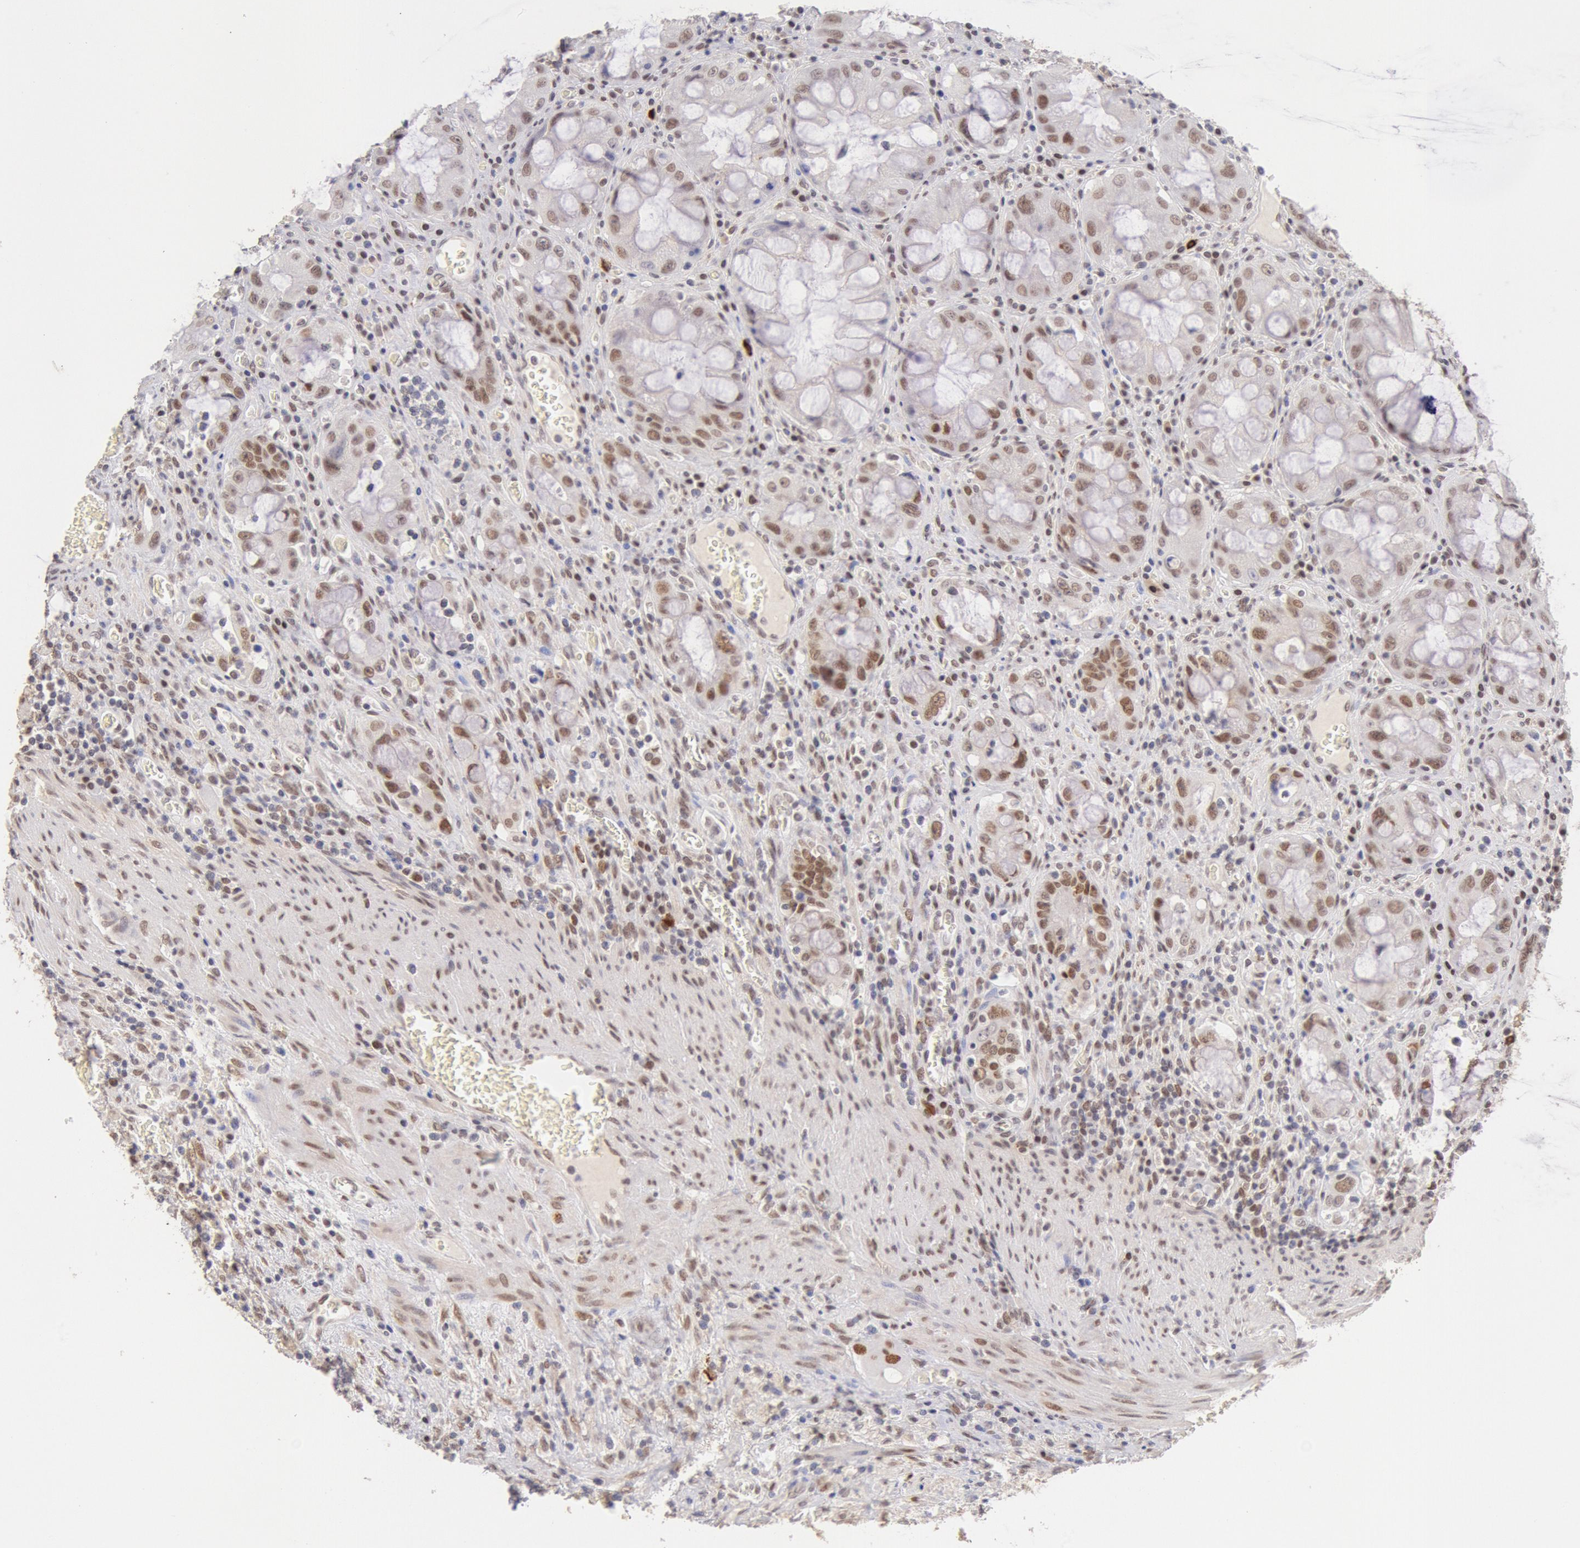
{"staining": {"intensity": "moderate", "quantity": "25%-75%", "location": "nuclear"}, "tissue": "colorectal cancer", "cell_type": "Tumor cells", "image_type": "cancer", "snomed": [{"axis": "morphology", "description": "Adenocarcinoma, NOS"}, {"axis": "topography", "description": "Rectum"}], "caption": "A medium amount of moderate nuclear positivity is identified in approximately 25%-75% of tumor cells in colorectal adenocarcinoma tissue.", "gene": "CDKN2B", "patient": {"sex": "male", "age": 70}}